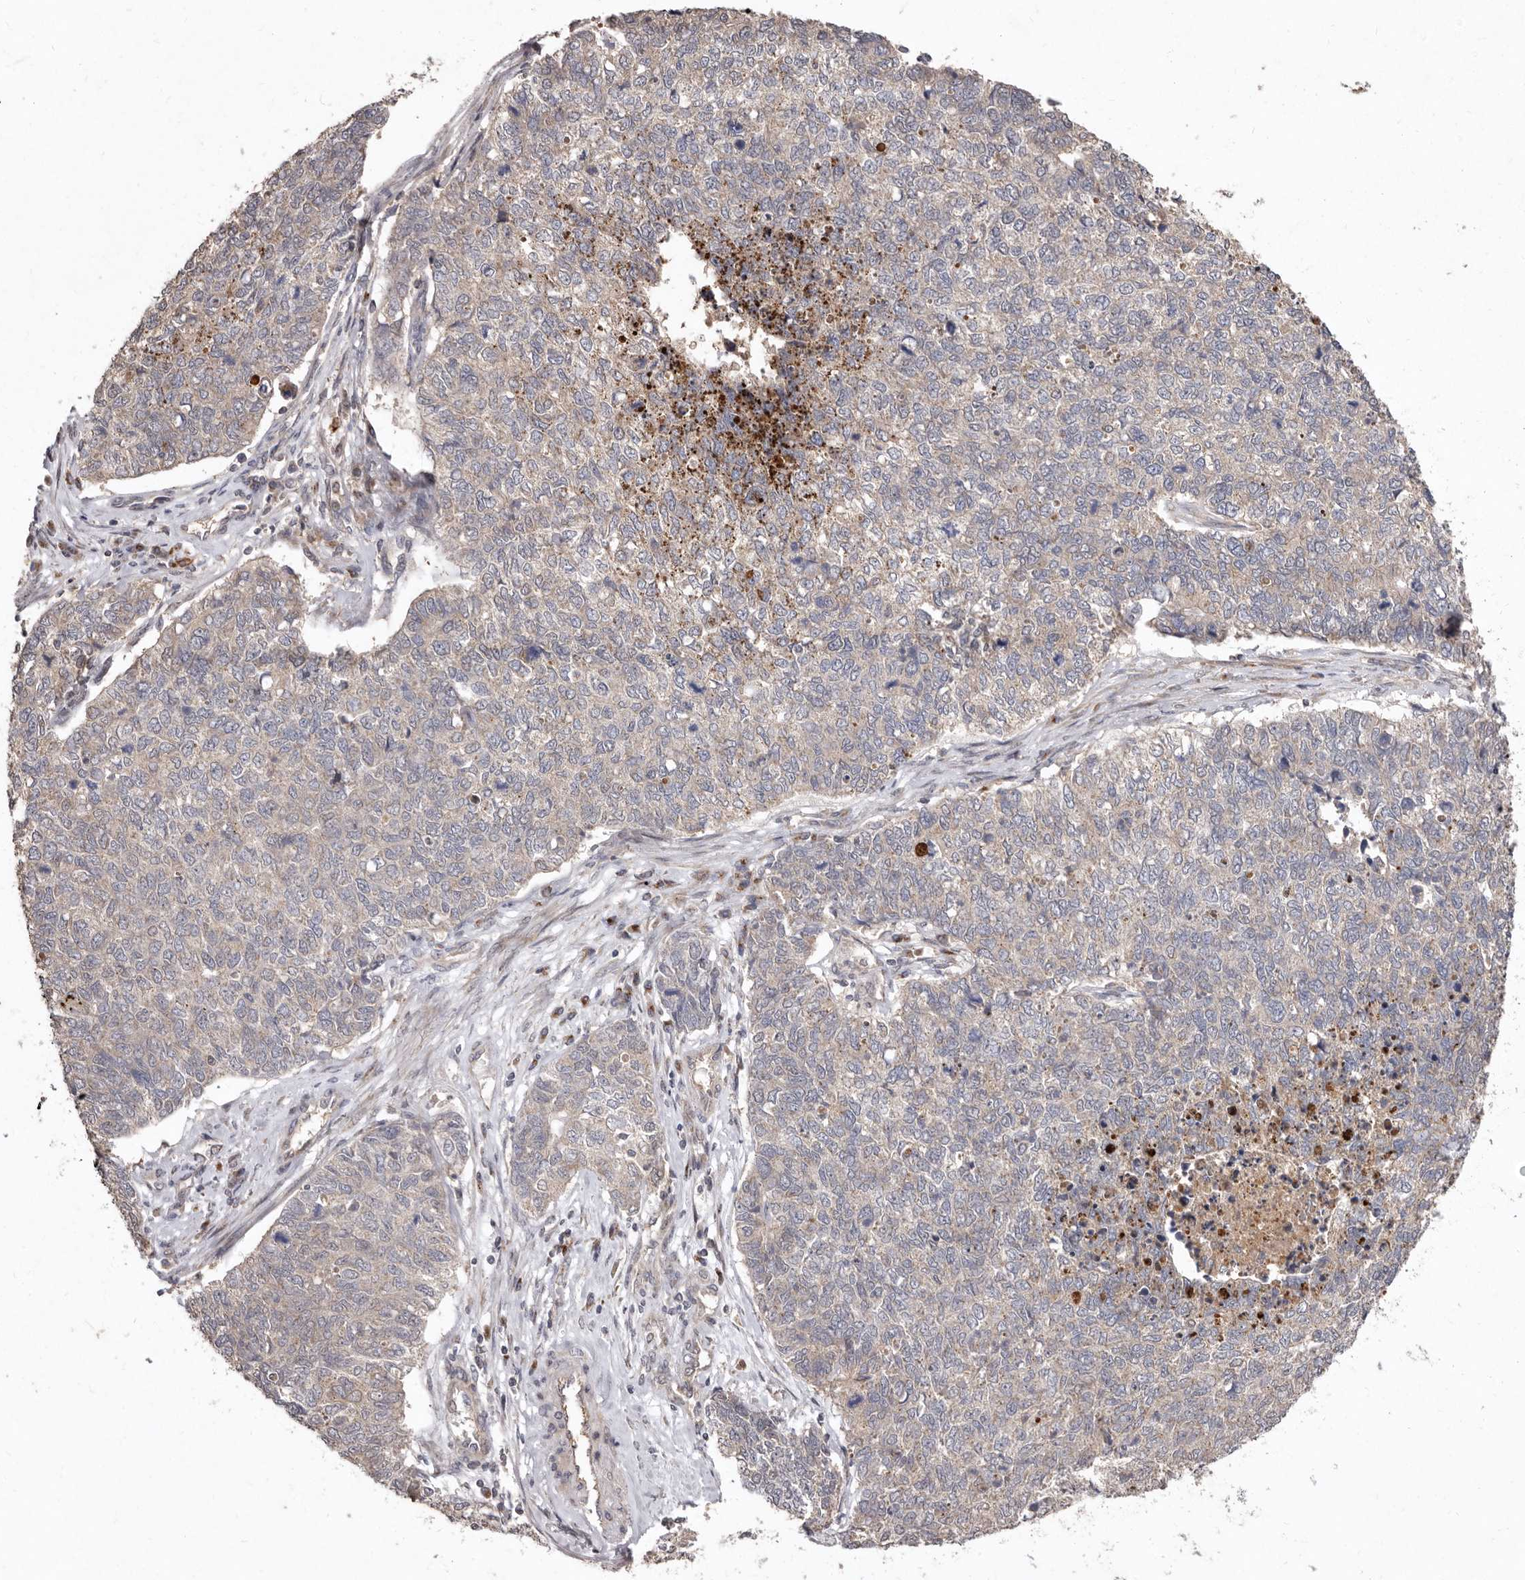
{"staining": {"intensity": "negative", "quantity": "none", "location": "none"}, "tissue": "cervical cancer", "cell_type": "Tumor cells", "image_type": "cancer", "snomed": [{"axis": "morphology", "description": "Squamous cell carcinoma, NOS"}, {"axis": "topography", "description": "Cervix"}], "caption": "High power microscopy image of an IHC histopathology image of cervical cancer (squamous cell carcinoma), revealing no significant staining in tumor cells.", "gene": "FLAD1", "patient": {"sex": "female", "age": 63}}